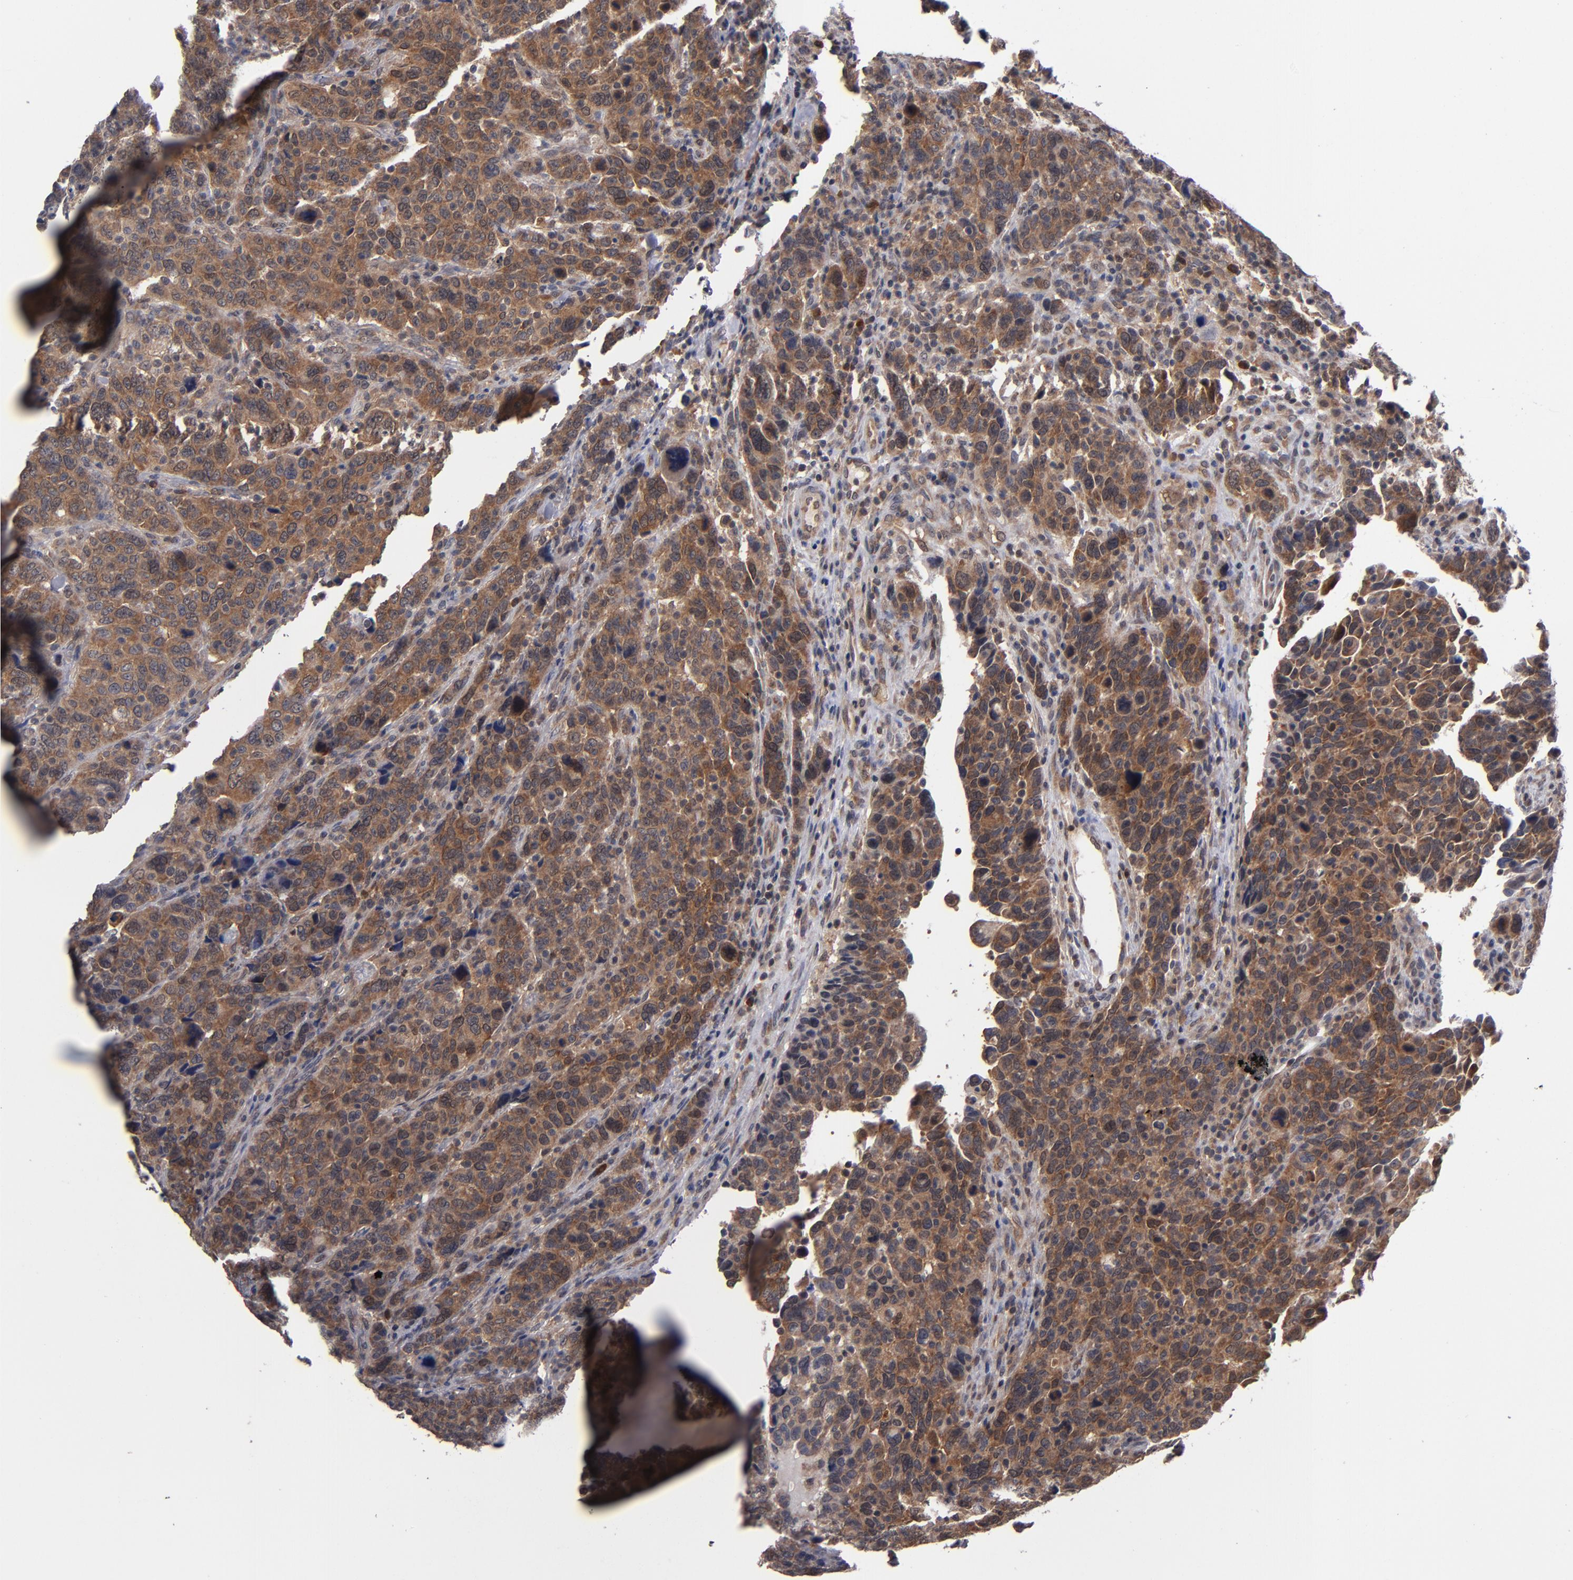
{"staining": {"intensity": "strong", "quantity": ">75%", "location": "cytoplasmic/membranous"}, "tissue": "breast cancer", "cell_type": "Tumor cells", "image_type": "cancer", "snomed": [{"axis": "morphology", "description": "Duct carcinoma"}, {"axis": "topography", "description": "Breast"}], "caption": "DAB (3,3'-diaminobenzidine) immunohistochemical staining of infiltrating ductal carcinoma (breast) shows strong cytoplasmic/membranous protein expression in approximately >75% of tumor cells.", "gene": "ALG13", "patient": {"sex": "female", "age": 37}}